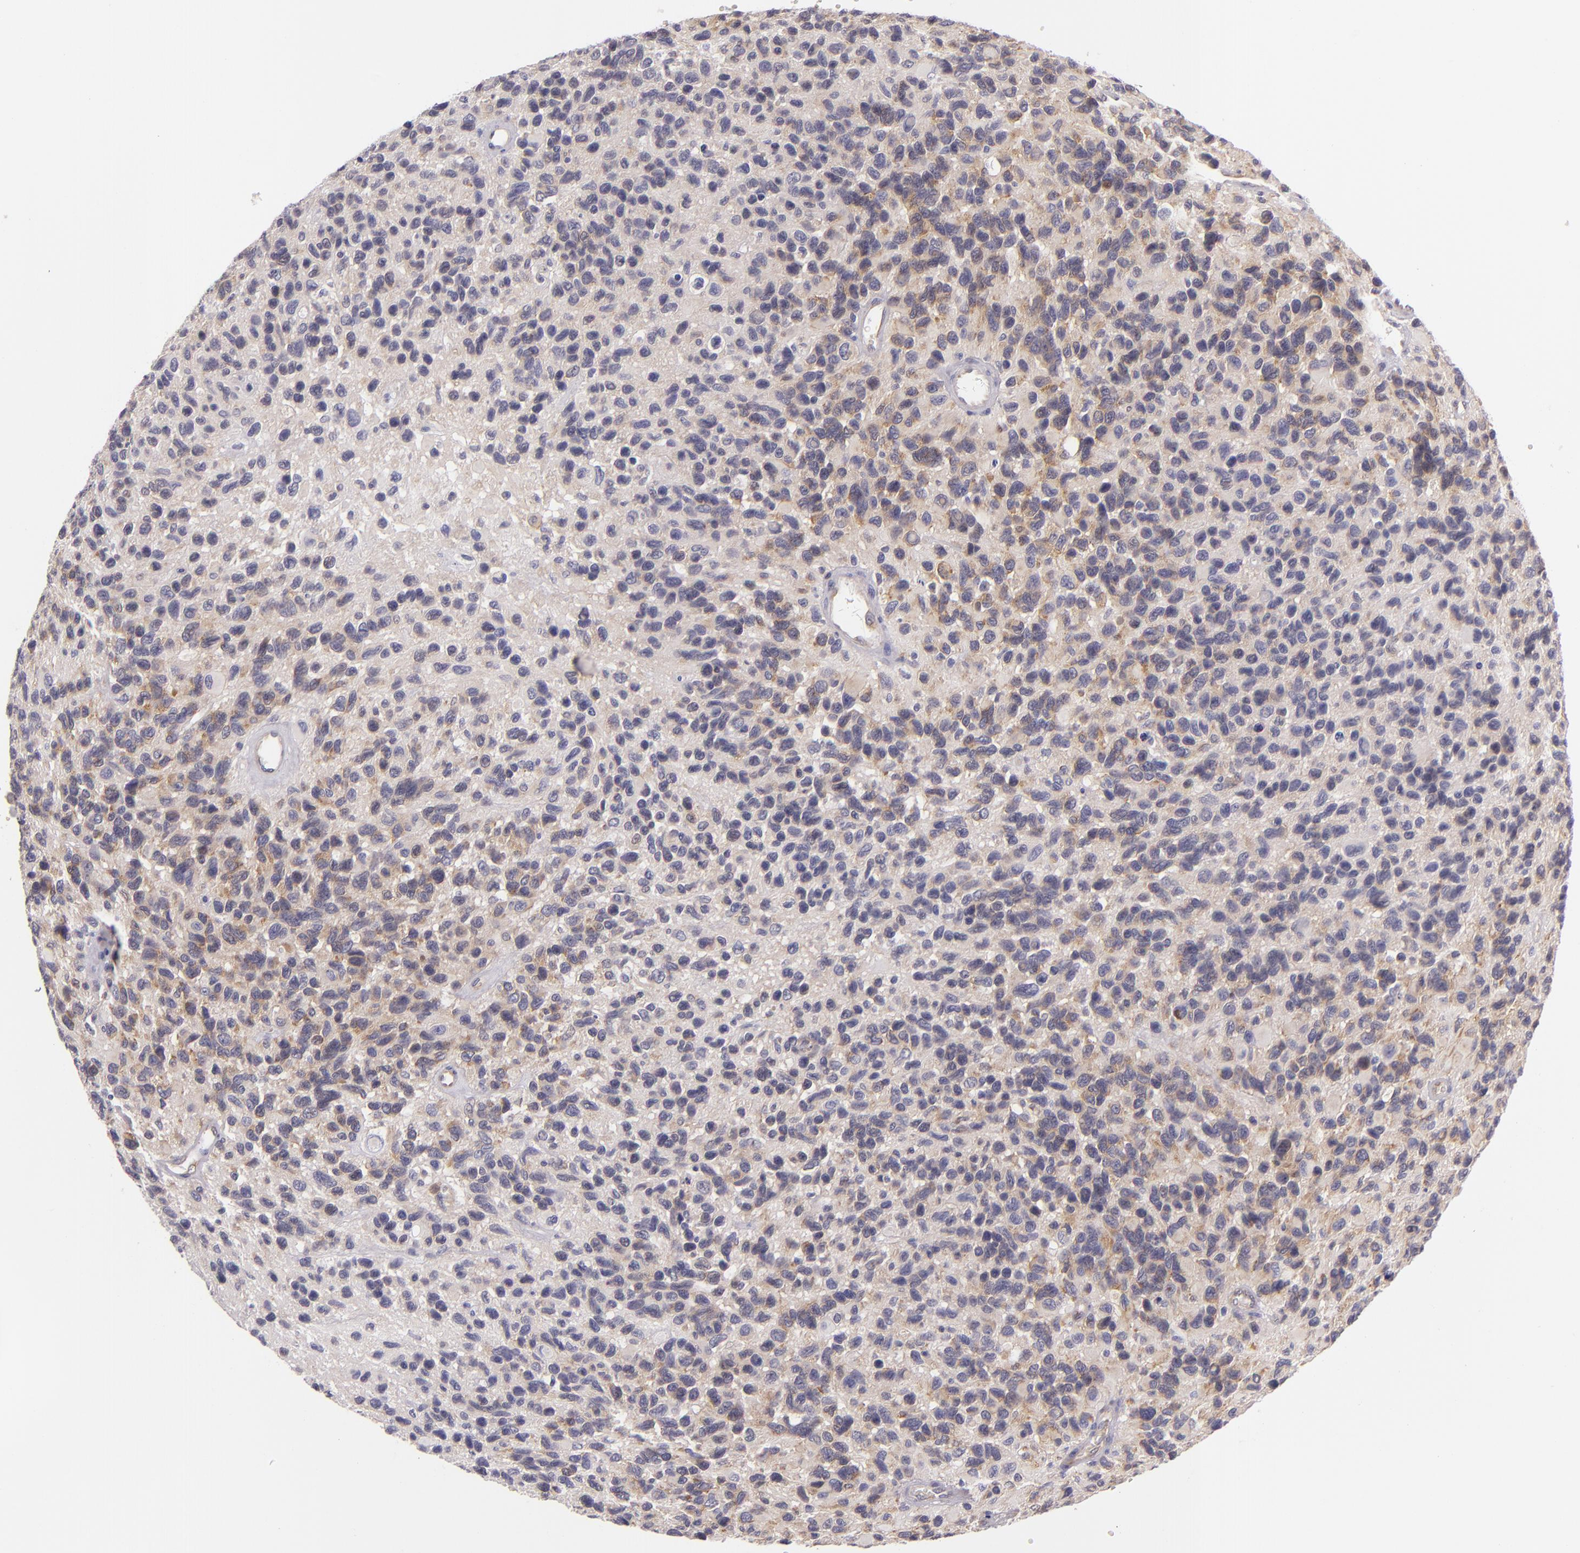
{"staining": {"intensity": "weak", "quantity": "<25%", "location": "cytoplasmic/membranous"}, "tissue": "glioma", "cell_type": "Tumor cells", "image_type": "cancer", "snomed": [{"axis": "morphology", "description": "Glioma, malignant, High grade"}, {"axis": "topography", "description": "Brain"}], "caption": "This is a image of immunohistochemistry staining of glioma, which shows no positivity in tumor cells.", "gene": "UPF3B", "patient": {"sex": "male", "age": 77}}